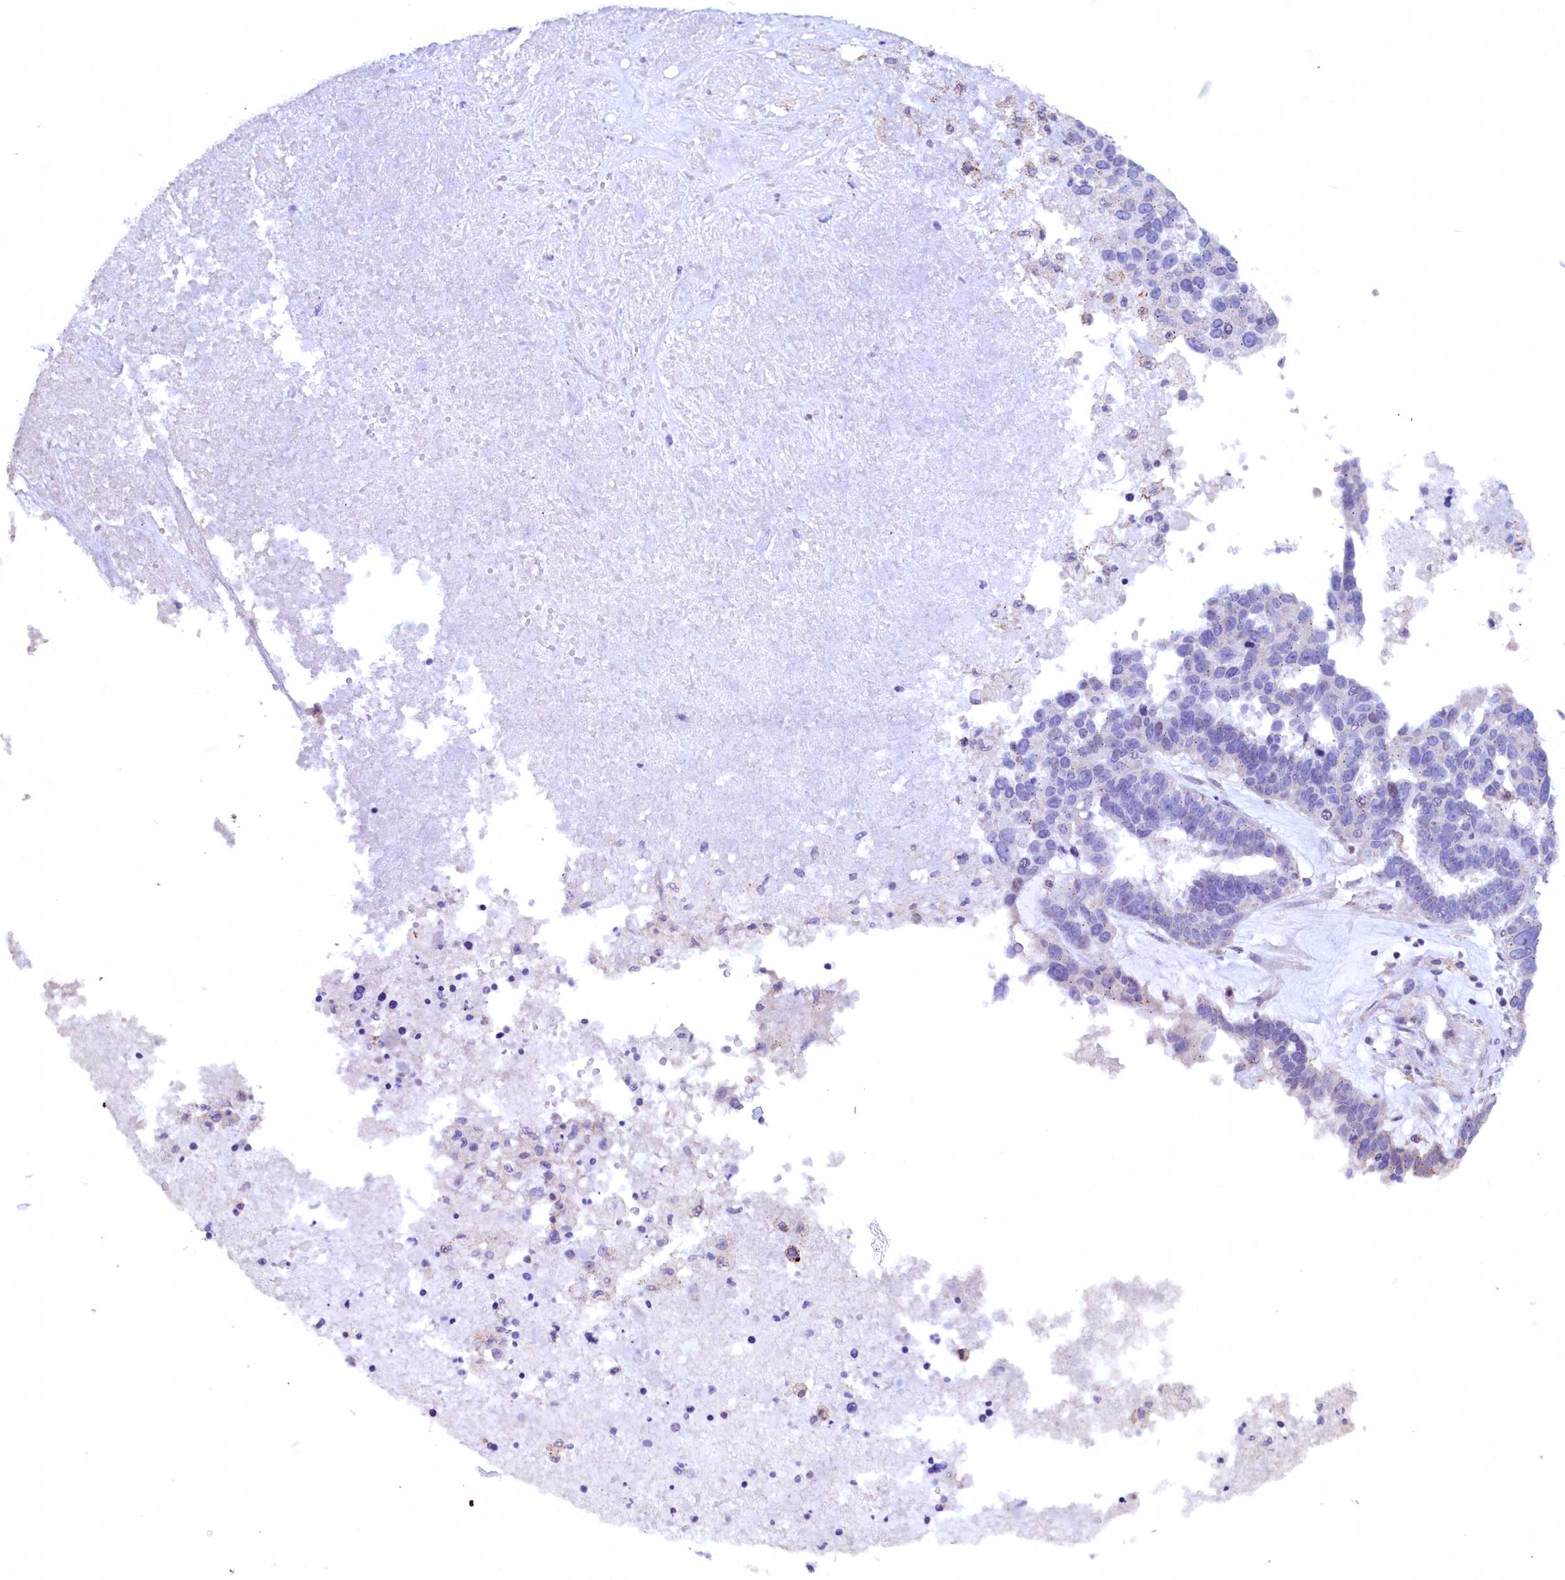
{"staining": {"intensity": "negative", "quantity": "none", "location": "none"}, "tissue": "ovarian cancer", "cell_type": "Tumor cells", "image_type": "cancer", "snomed": [{"axis": "morphology", "description": "Cystadenocarcinoma, serous, NOS"}, {"axis": "topography", "description": "Ovary"}], "caption": "This is a histopathology image of IHC staining of serous cystadenocarcinoma (ovarian), which shows no positivity in tumor cells. (Brightfield microscopy of DAB IHC at high magnification).", "gene": "PALM", "patient": {"sex": "female", "age": 59}}